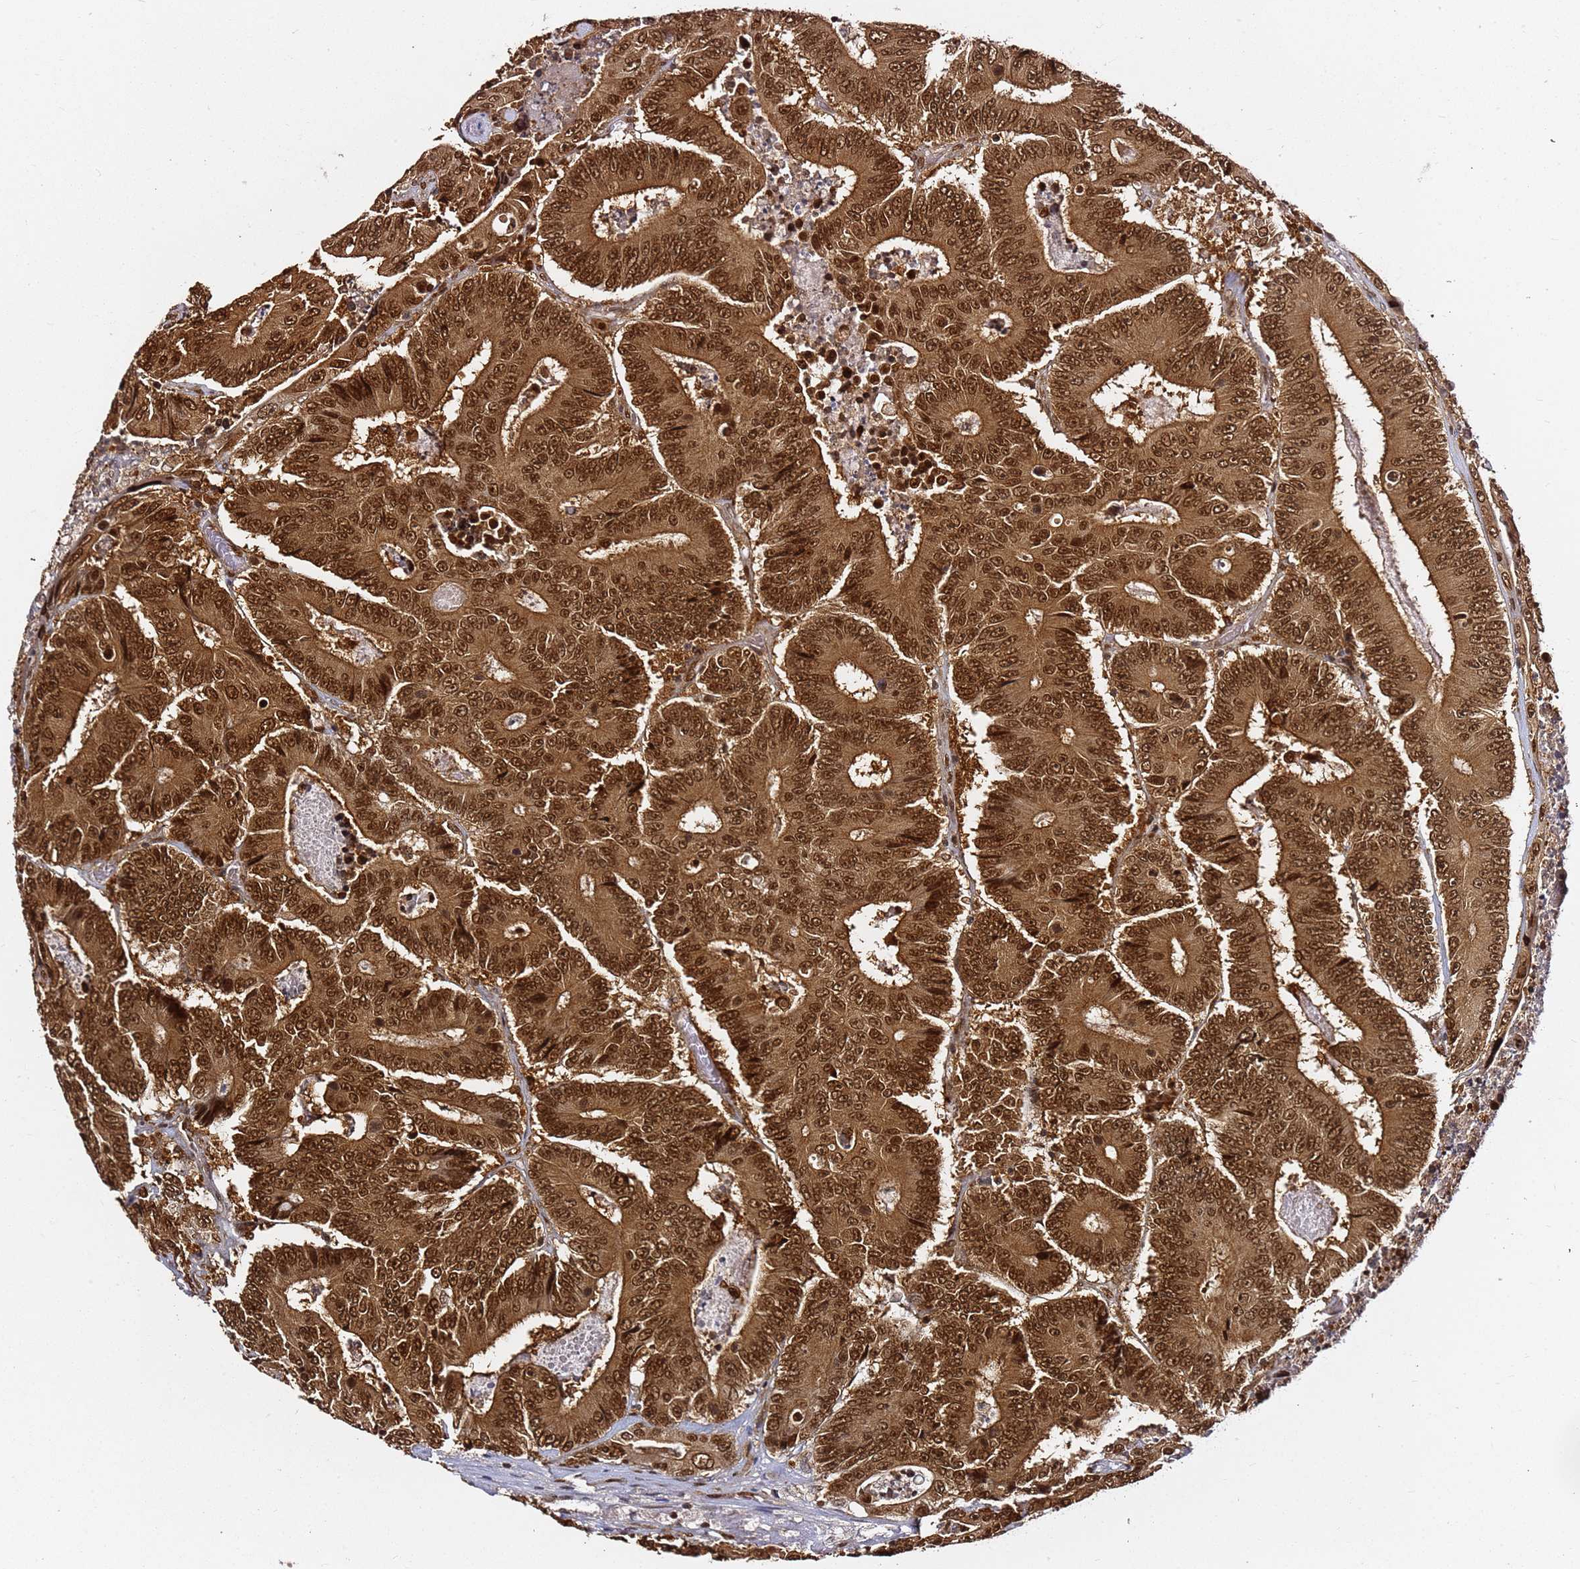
{"staining": {"intensity": "strong", "quantity": ">75%", "location": "cytoplasmic/membranous,nuclear"}, "tissue": "colorectal cancer", "cell_type": "Tumor cells", "image_type": "cancer", "snomed": [{"axis": "morphology", "description": "Adenocarcinoma, NOS"}, {"axis": "topography", "description": "Colon"}], "caption": "Adenocarcinoma (colorectal) stained with a brown dye displays strong cytoplasmic/membranous and nuclear positive staining in about >75% of tumor cells.", "gene": "RGS18", "patient": {"sex": "male", "age": 83}}